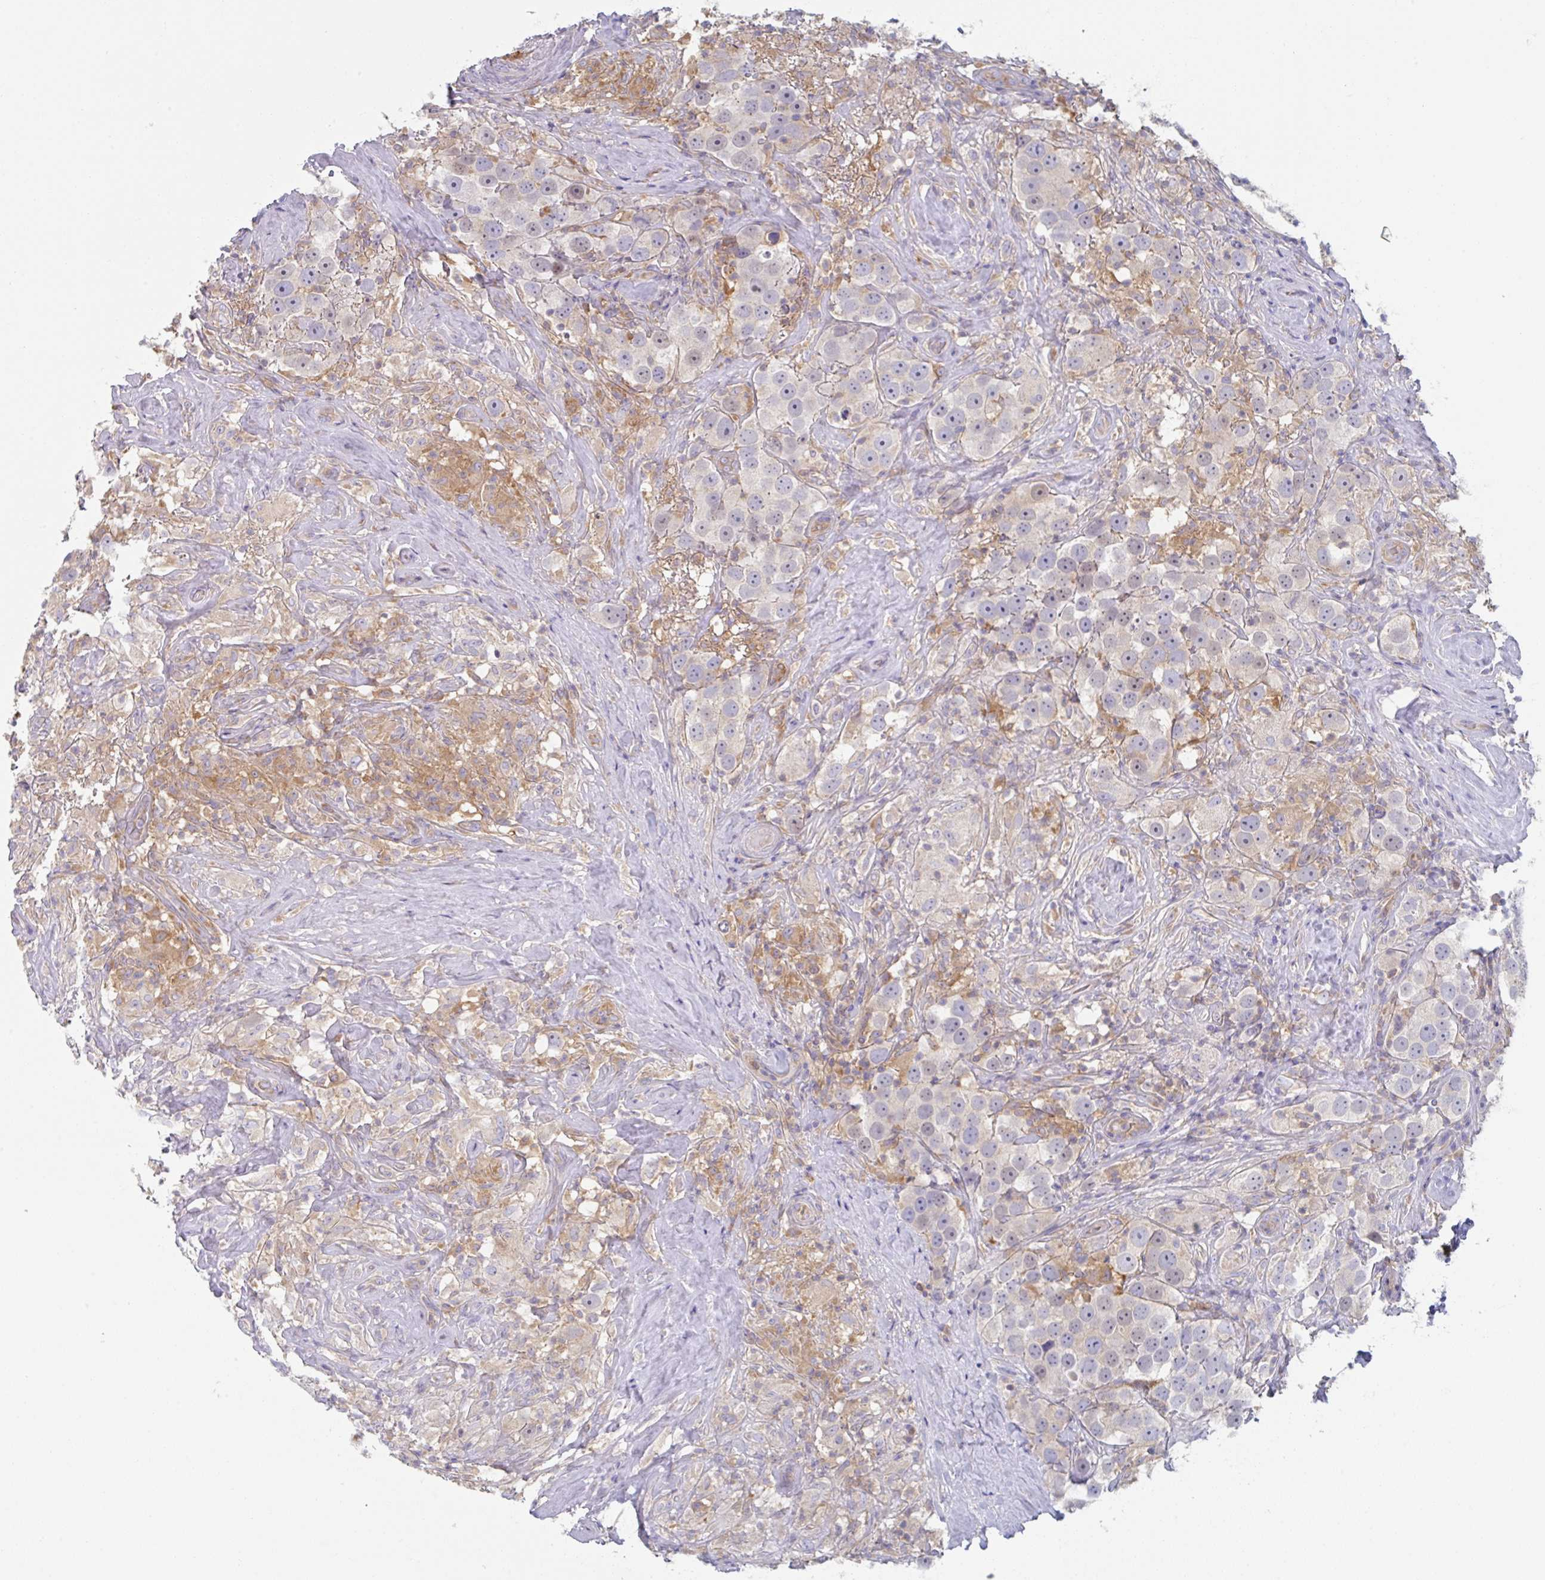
{"staining": {"intensity": "negative", "quantity": "none", "location": "none"}, "tissue": "testis cancer", "cell_type": "Tumor cells", "image_type": "cancer", "snomed": [{"axis": "morphology", "description": "Seminoma, NOS"}, {"axis": "topography", "description": "Testis"}], "caption": "There is no significant positivity in tumor cells of testis cancer.", "gene": "AMPD2", "patient": {"sex": "male", "age": 49}}